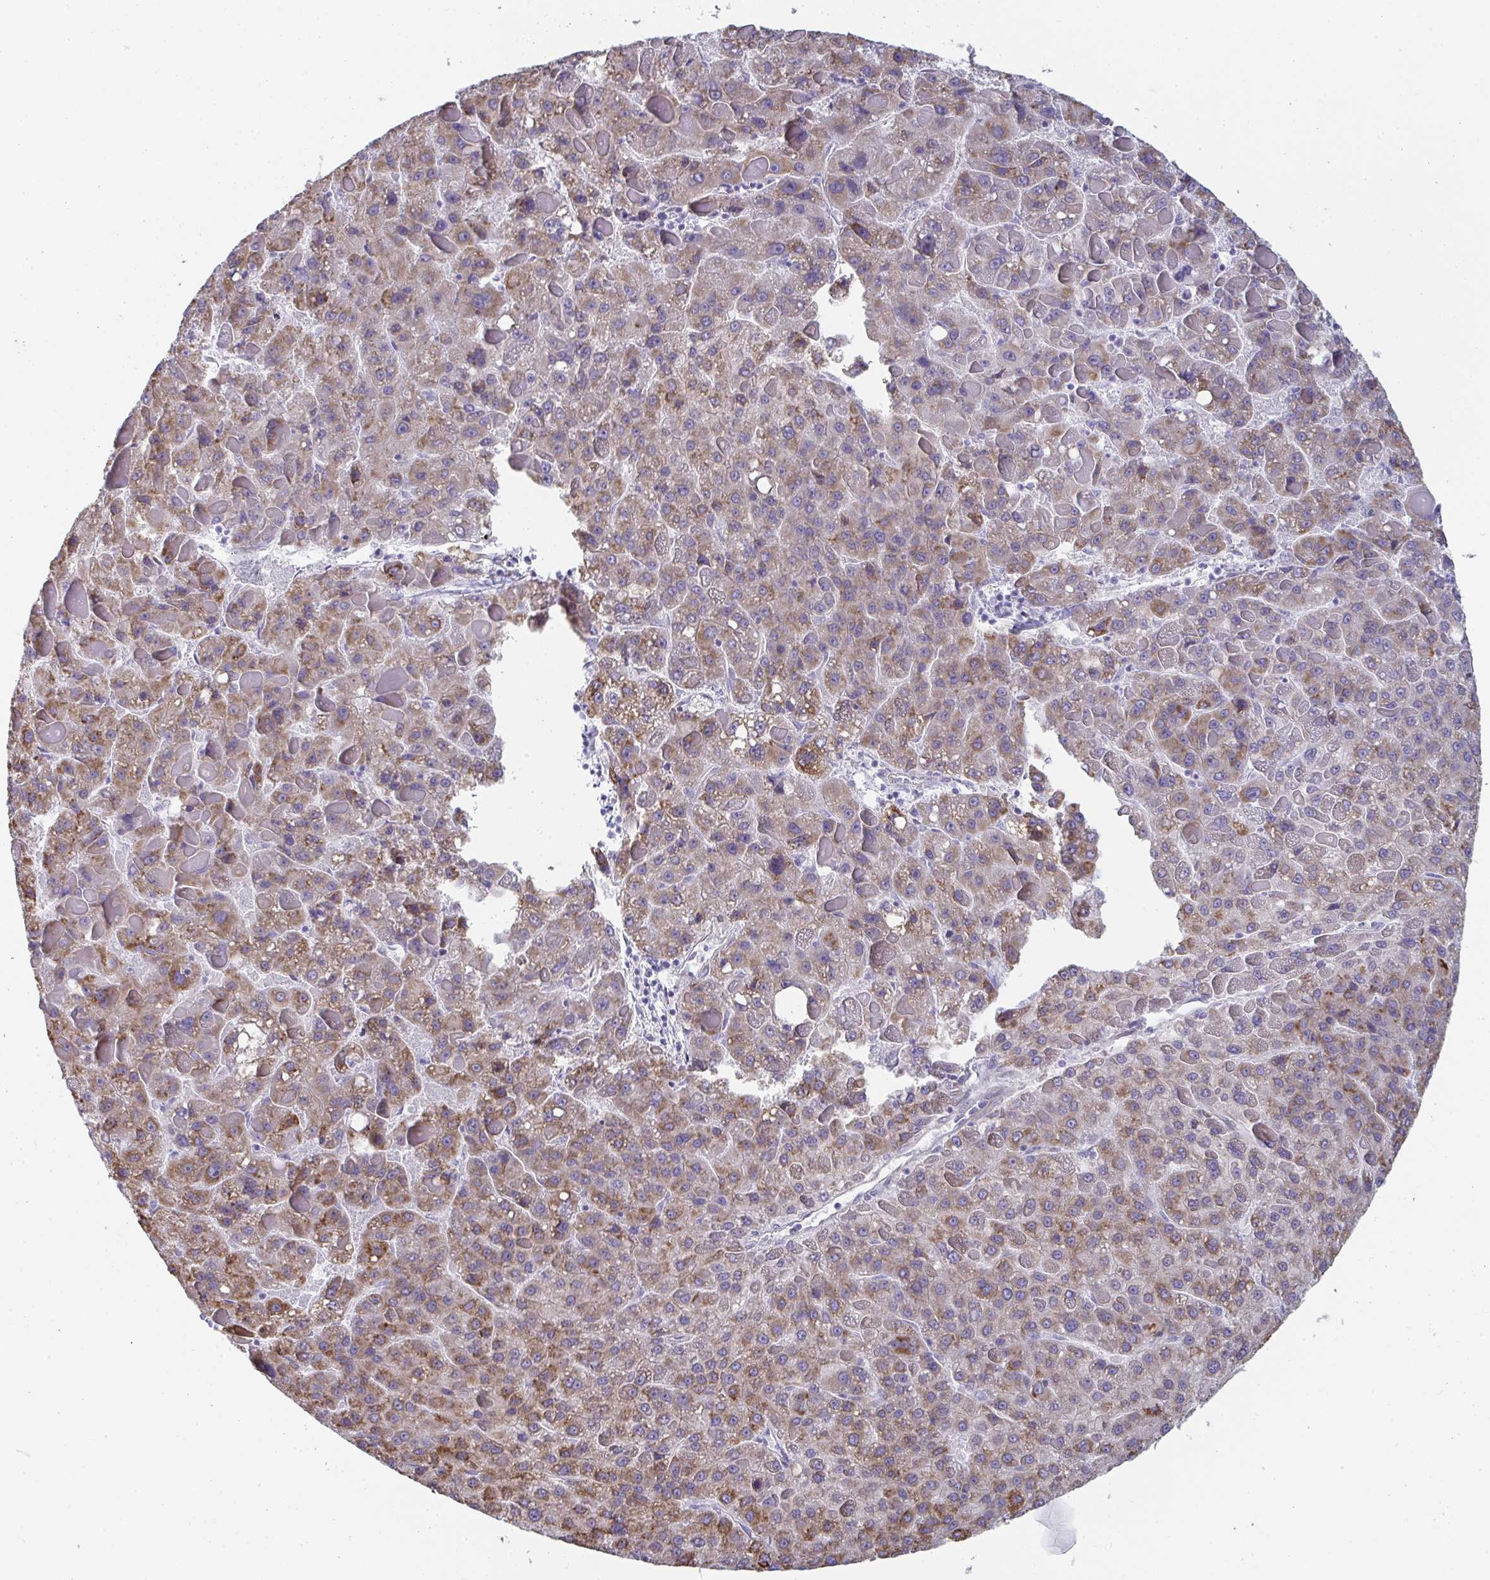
{"staining": {"intensity": "moderate", "quantity": ">75%", "location": "cytoplasmic/membranous"}, "tissue": "liver cancer", "cell_type": "Tumor cells", "image_type": "cancer", "snomed": [{"axis": "morphology", "description": "Carcinoma, Hepatocellular, NOS"}, {"axis": "topography", "description": "Liver"}], "caption": "This is an image of IHC staining of hepatocellular carcinoma (liver), which shows moderate expression in the cytoplasmic/membranous of tumor cells.", "gene": "SHROOM1", "patient": {"sex": "female", "age": 82}}